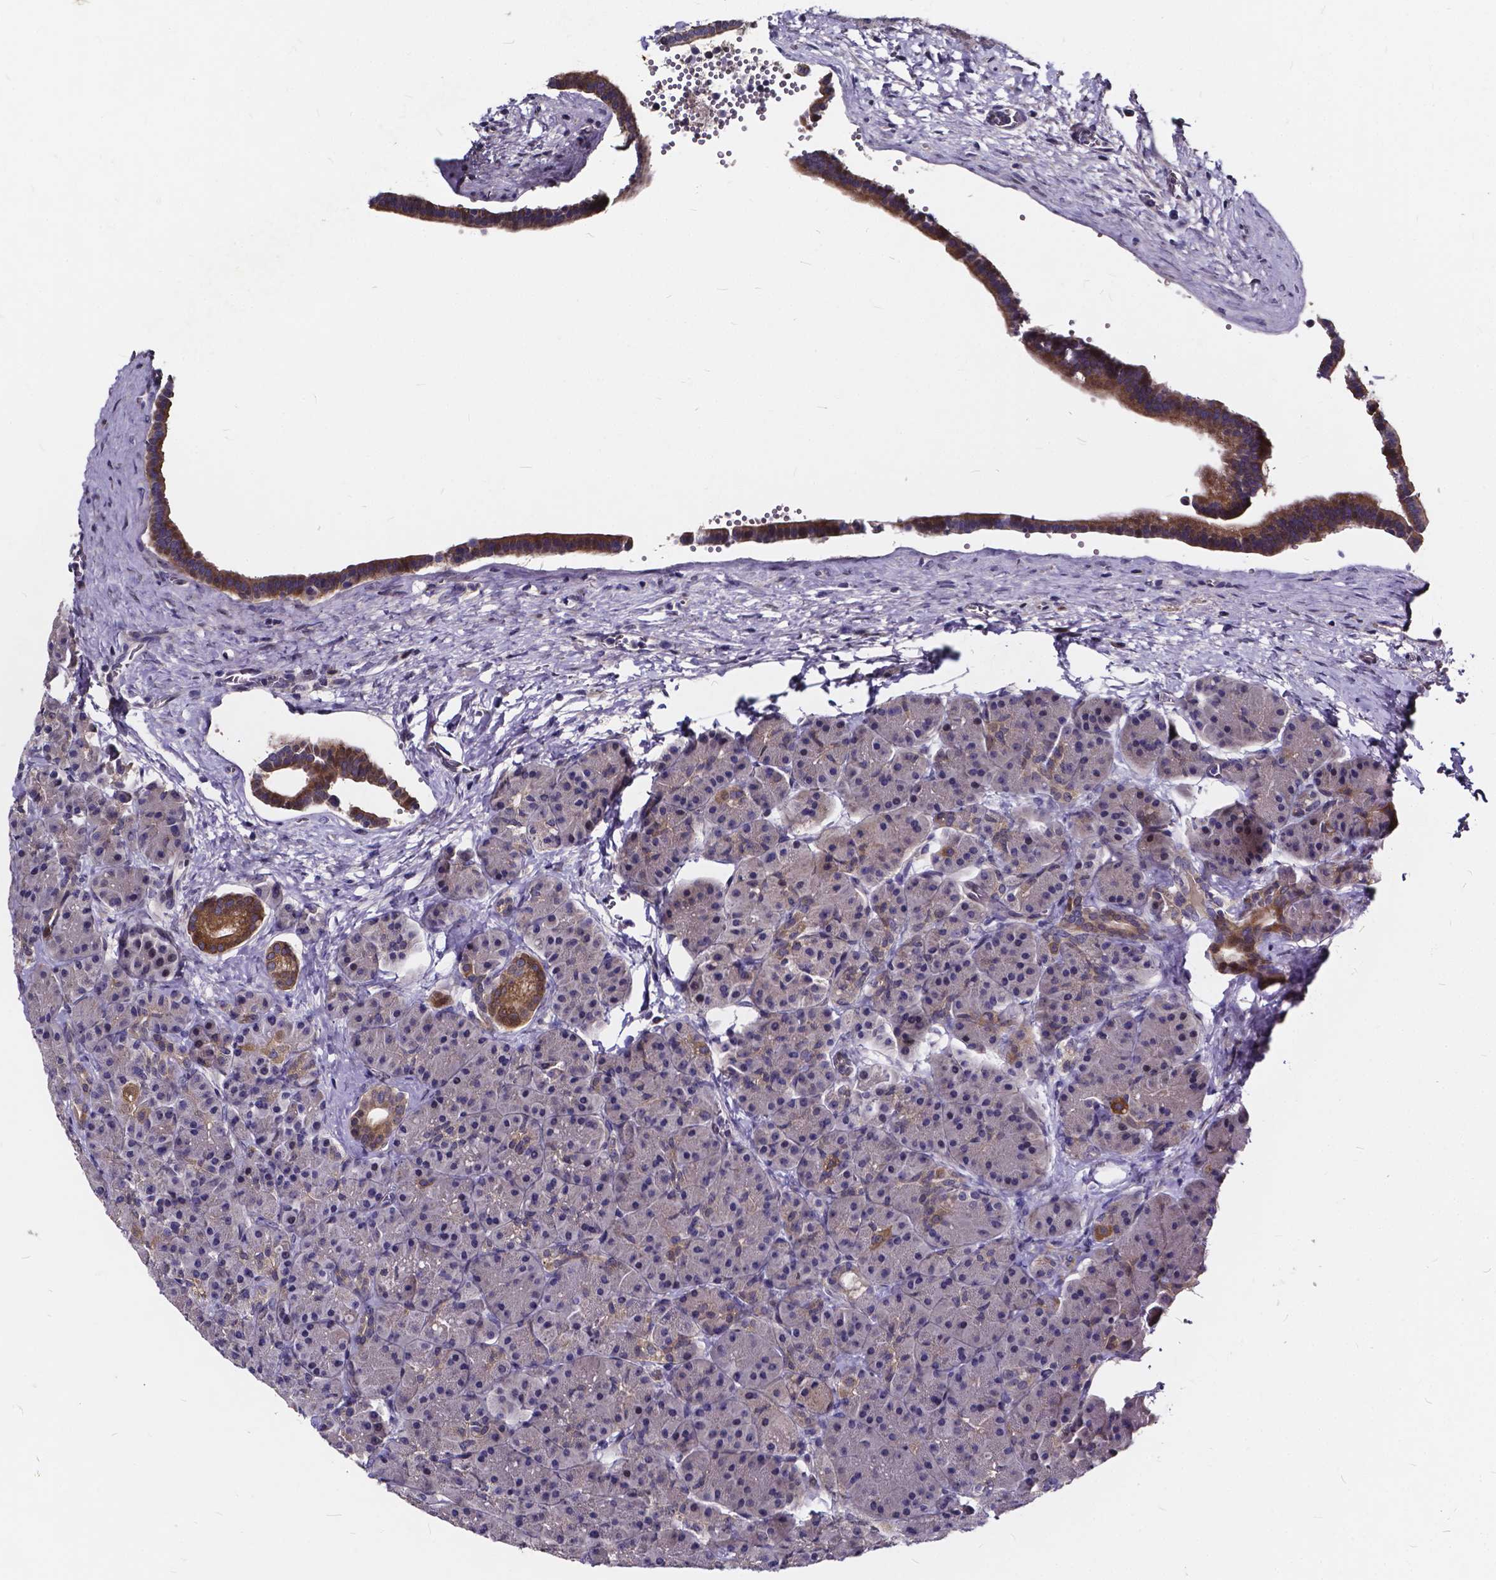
{"staining": {"intensity": "strong", "quantity": "<25%", "location": "cytoplasmic/membranous"}, "tissue": "pancreas", "cell_type": "Exocrine glandular cells", "image_type": "normal", "snomed": [{"axis": "morphology", "description": "Normal tissue, NOS"}, {"axis": "topography", "description": "Pancreas"}], "caption": "Protein positivity by IHC reveals strong cytoplasmic/membranous staining in approximately <25% of exocrine glandular cells in benign pancreas. Ihc stains the protein of interest in brown and the nuclei are stained blue.", "gene": "SOWAHA", "patient": {"sex": "male", "age": 57}}